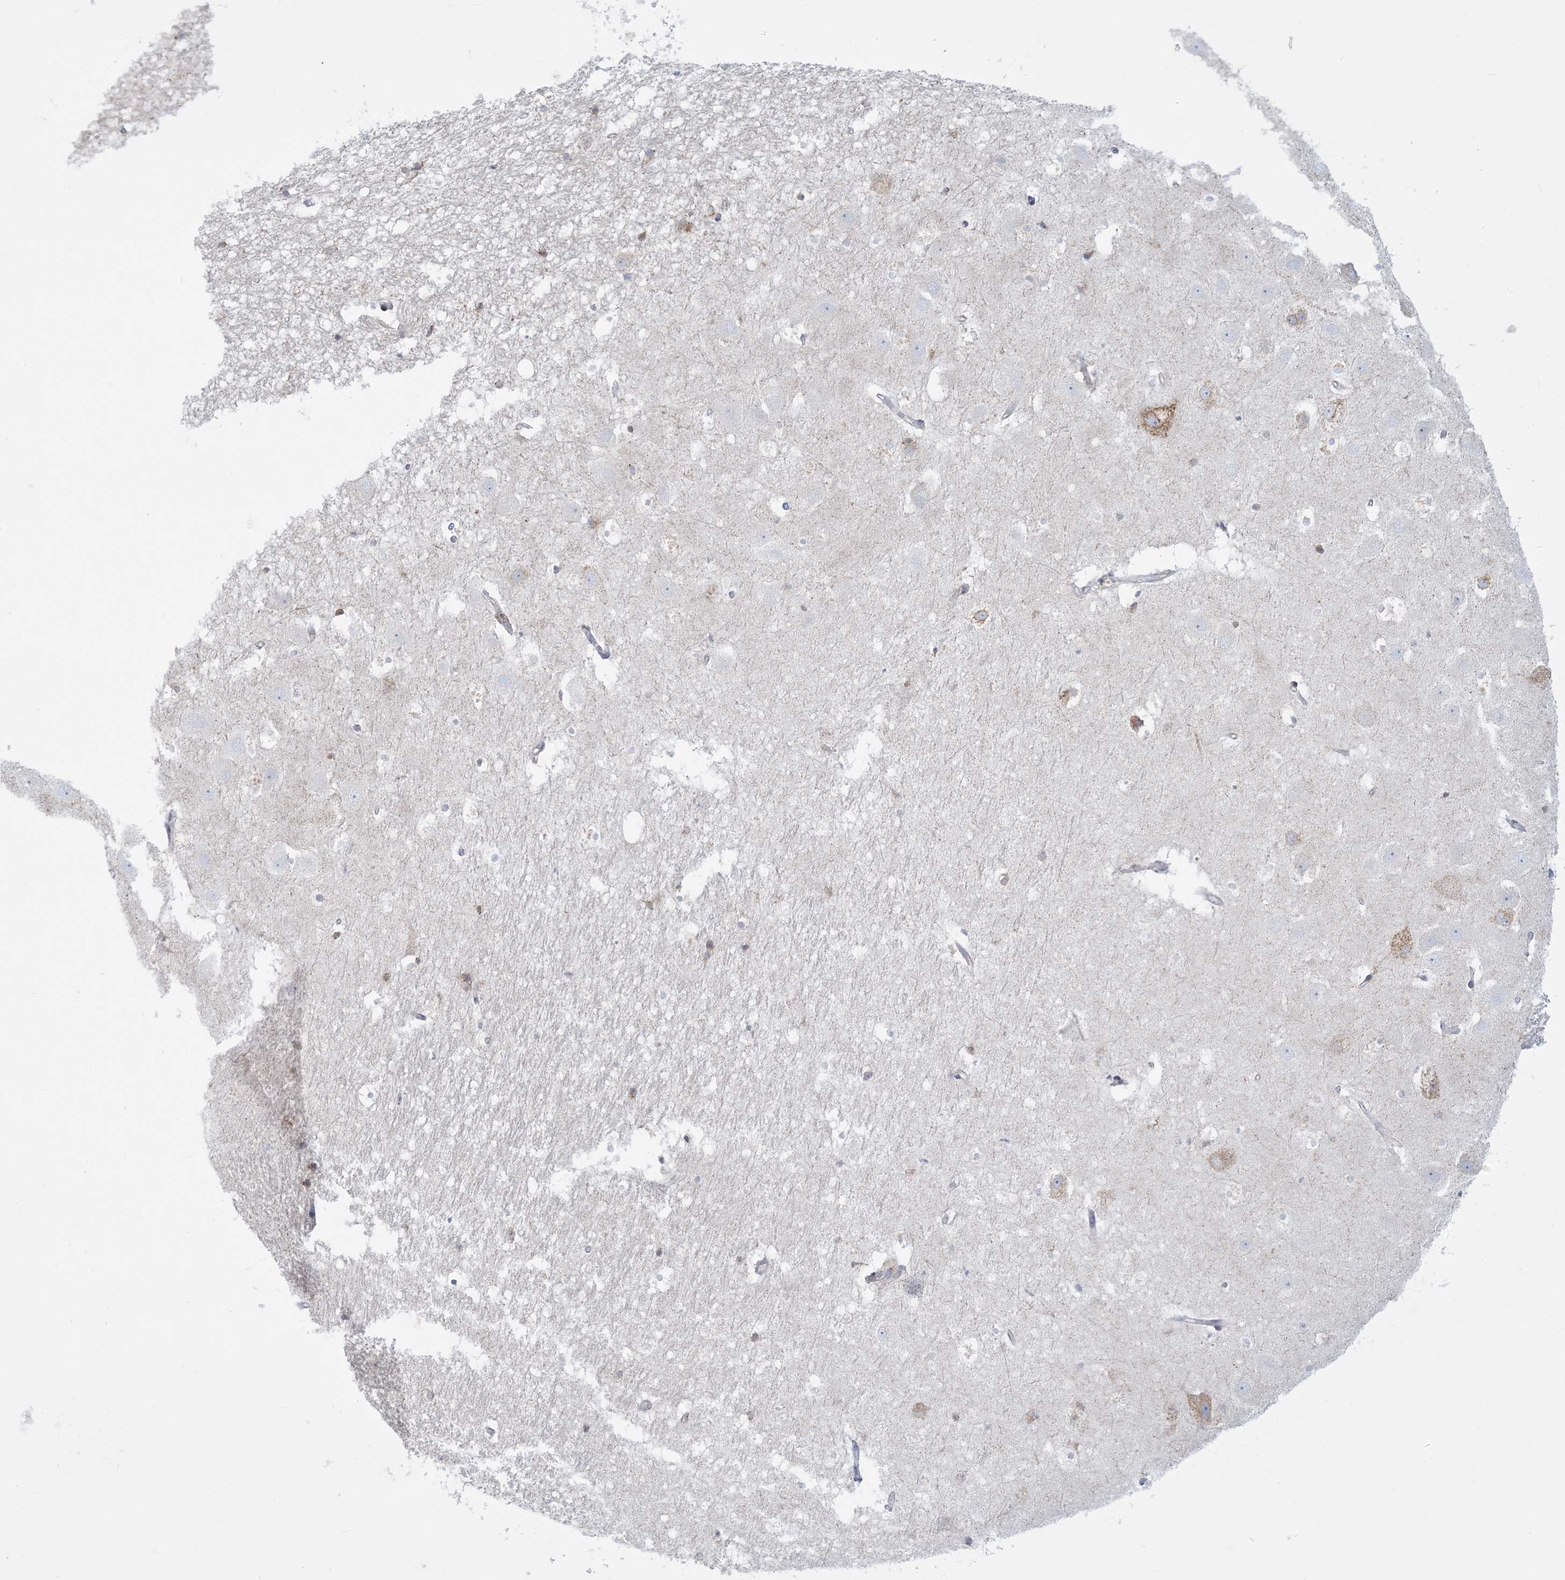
{"staining": {"intensity": "negative", "quantity": "none", "location": "none"}, "tissue": "hippocampus", "cell_type": "Glial cells", "image_type": "normal", "snomed": [{"axis": "morphology", "description": "Normal tissue, NOS"}, {"axis": "topography", "description": "Hippocampus"}], "caption": "Hippocampus stained for a protein using immunohistochemistry displays no positivity glial cells.", "gene": "SLAMF9", "patient": {"sex": "female", "age": 52}}